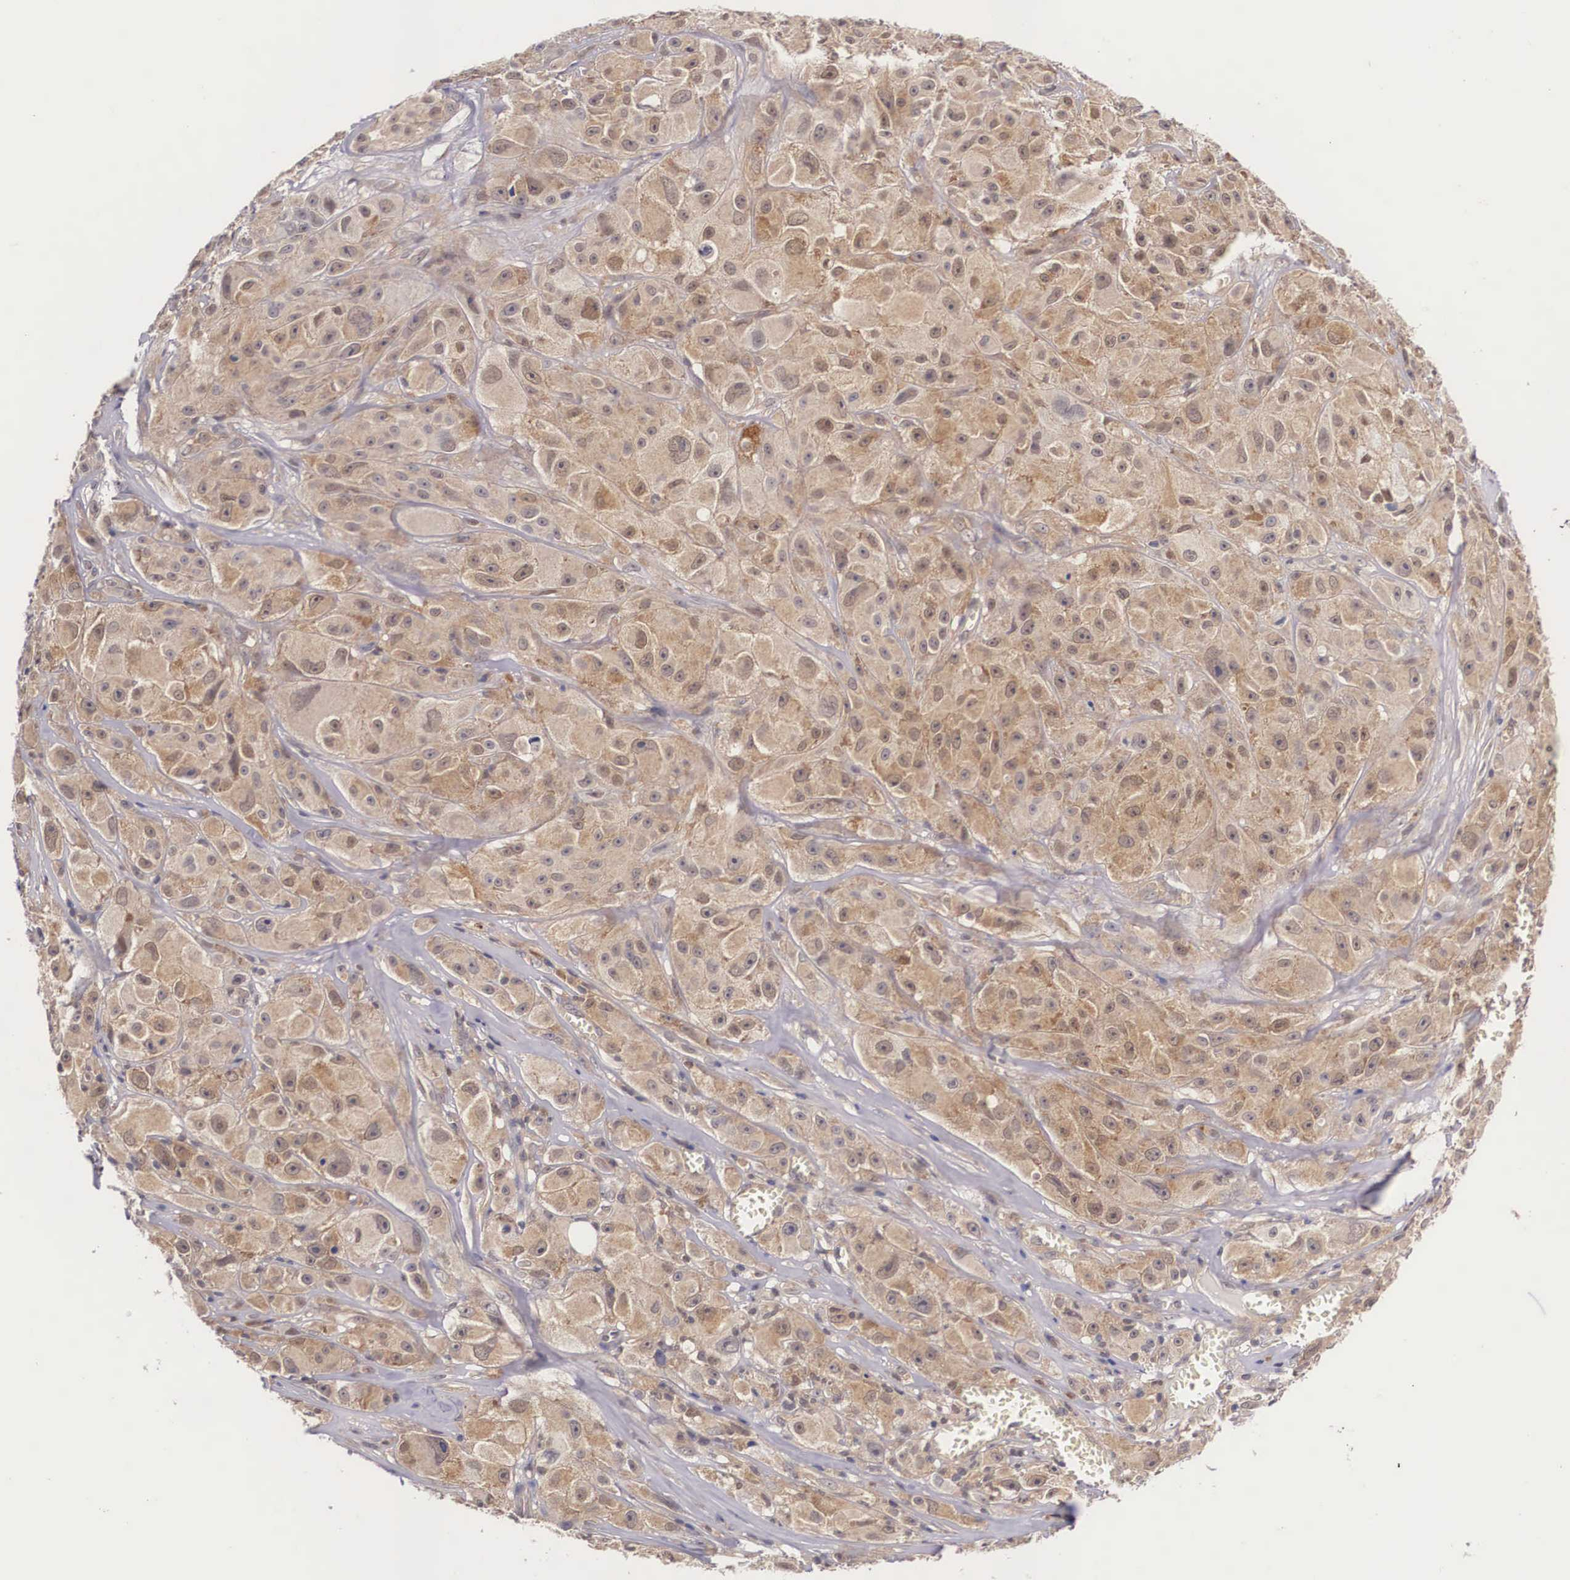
{"staining": {"intensity": "moderate", "quantity": ">75%", "location": "cytoplasmic/membranous"}, "tissue": "melanoma", "cell_type": "Tumor cells", "image_type": "cancer", "snomed": [{"axis": "morphology", "description": "Malignant melanoma, NOS"}, {"axis": "topography", "description": "Skin"}], "caption": "Protein expression analysis of human malignant melanoma reveals moderate cytoplasmic/membranous positivity in about >75% of tumor cells.", "gene": "IGBP1", "patient": {"sex": "male", "age": 56}}